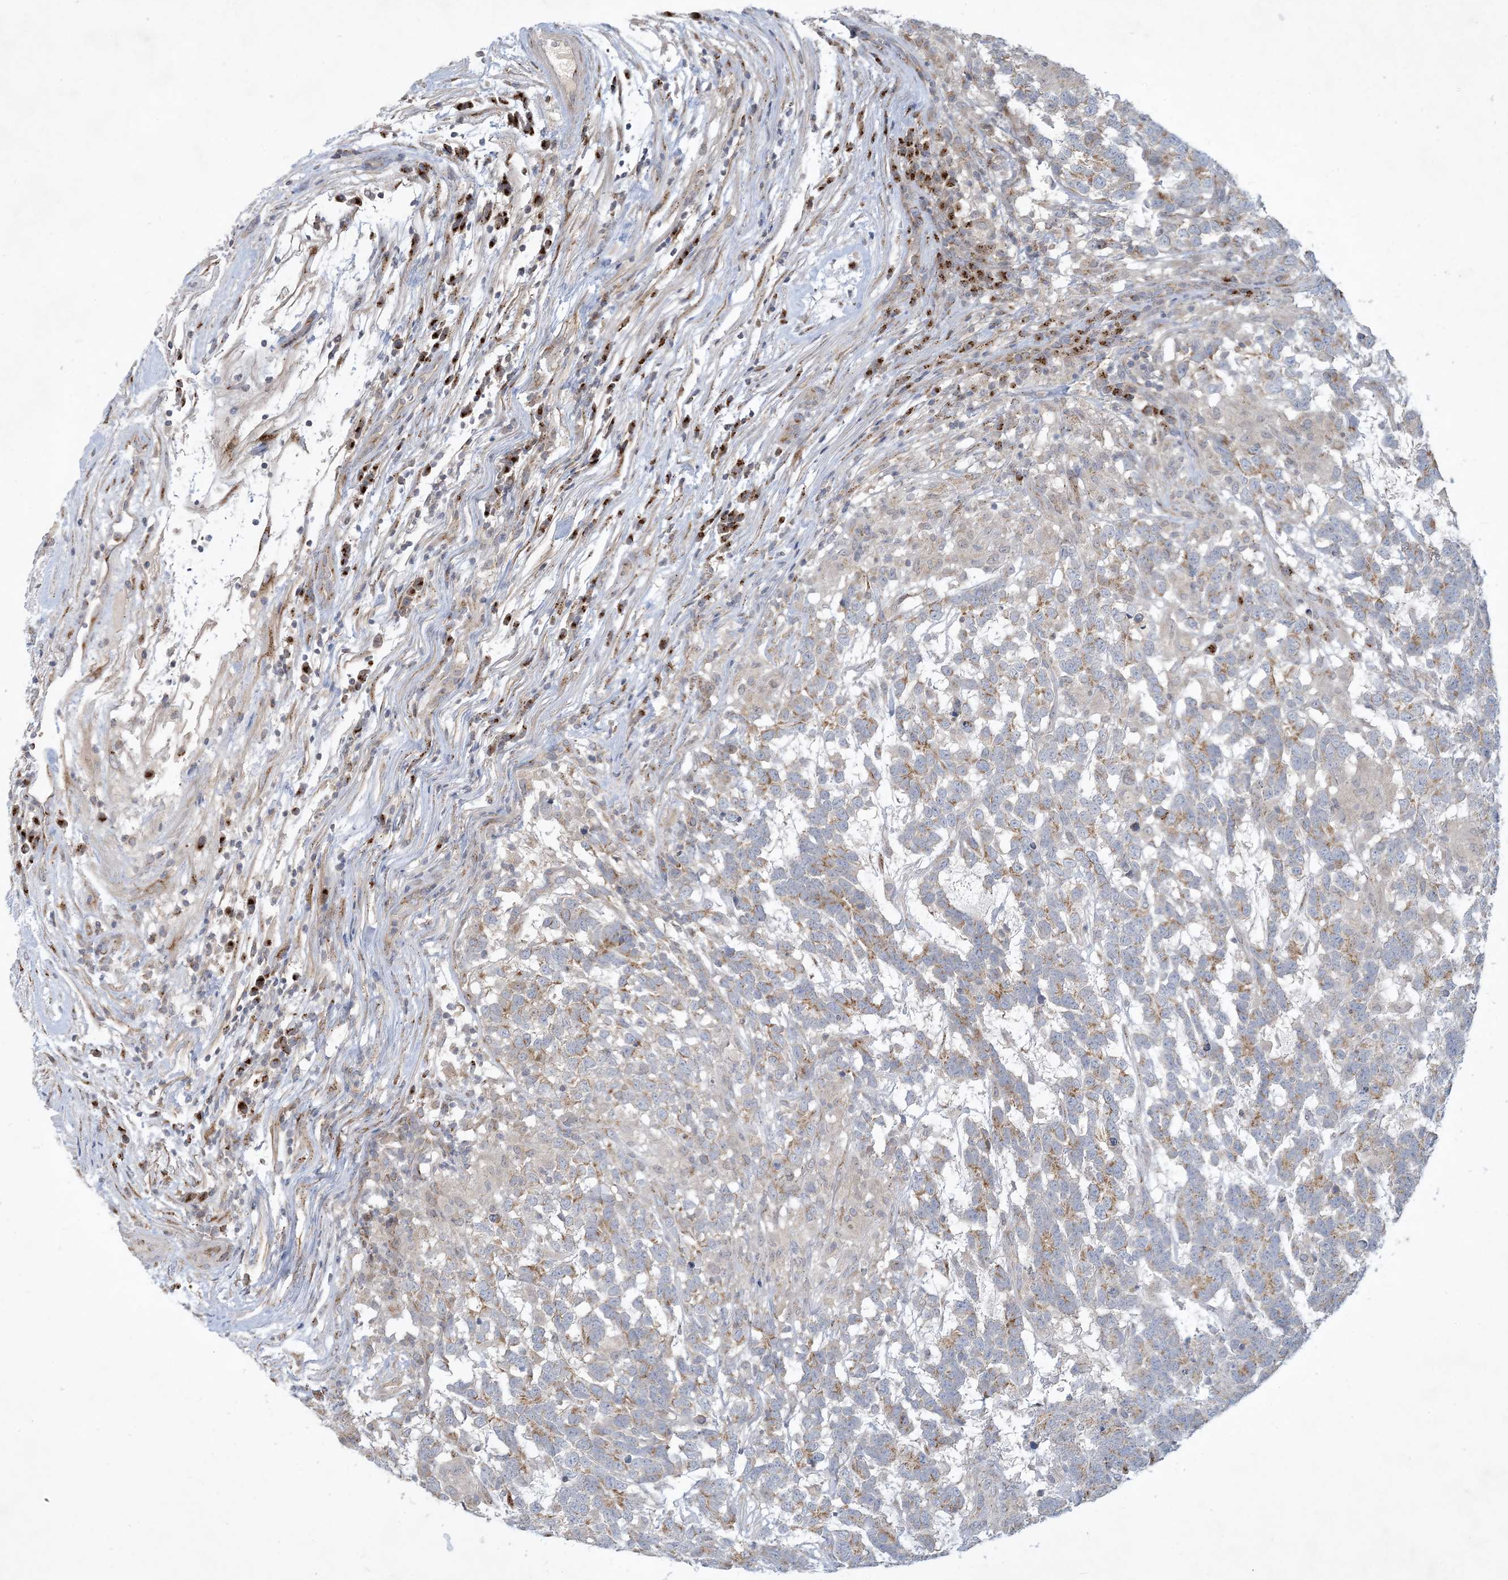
{"staining": {"intensity": "moderate", "quantity": "25%-75%", "location": "cytoplasmic/membranous"}, "tissue": "testis cancer", "cell_type": "Tumor cells", "image_type": "cancer", "snomed": [{"axis": "morphology", "description": "Carcinoma, Embryonal, NOS"}, {"axis": "topography", "description": "Testis"}], "caption": "A brown stain shows moderate cytoplasmic/membranous staining of a protein in human testis cancer tumor cells.", "gene": "CCDC14", "patient": {"sex": "male", "age": 26}}